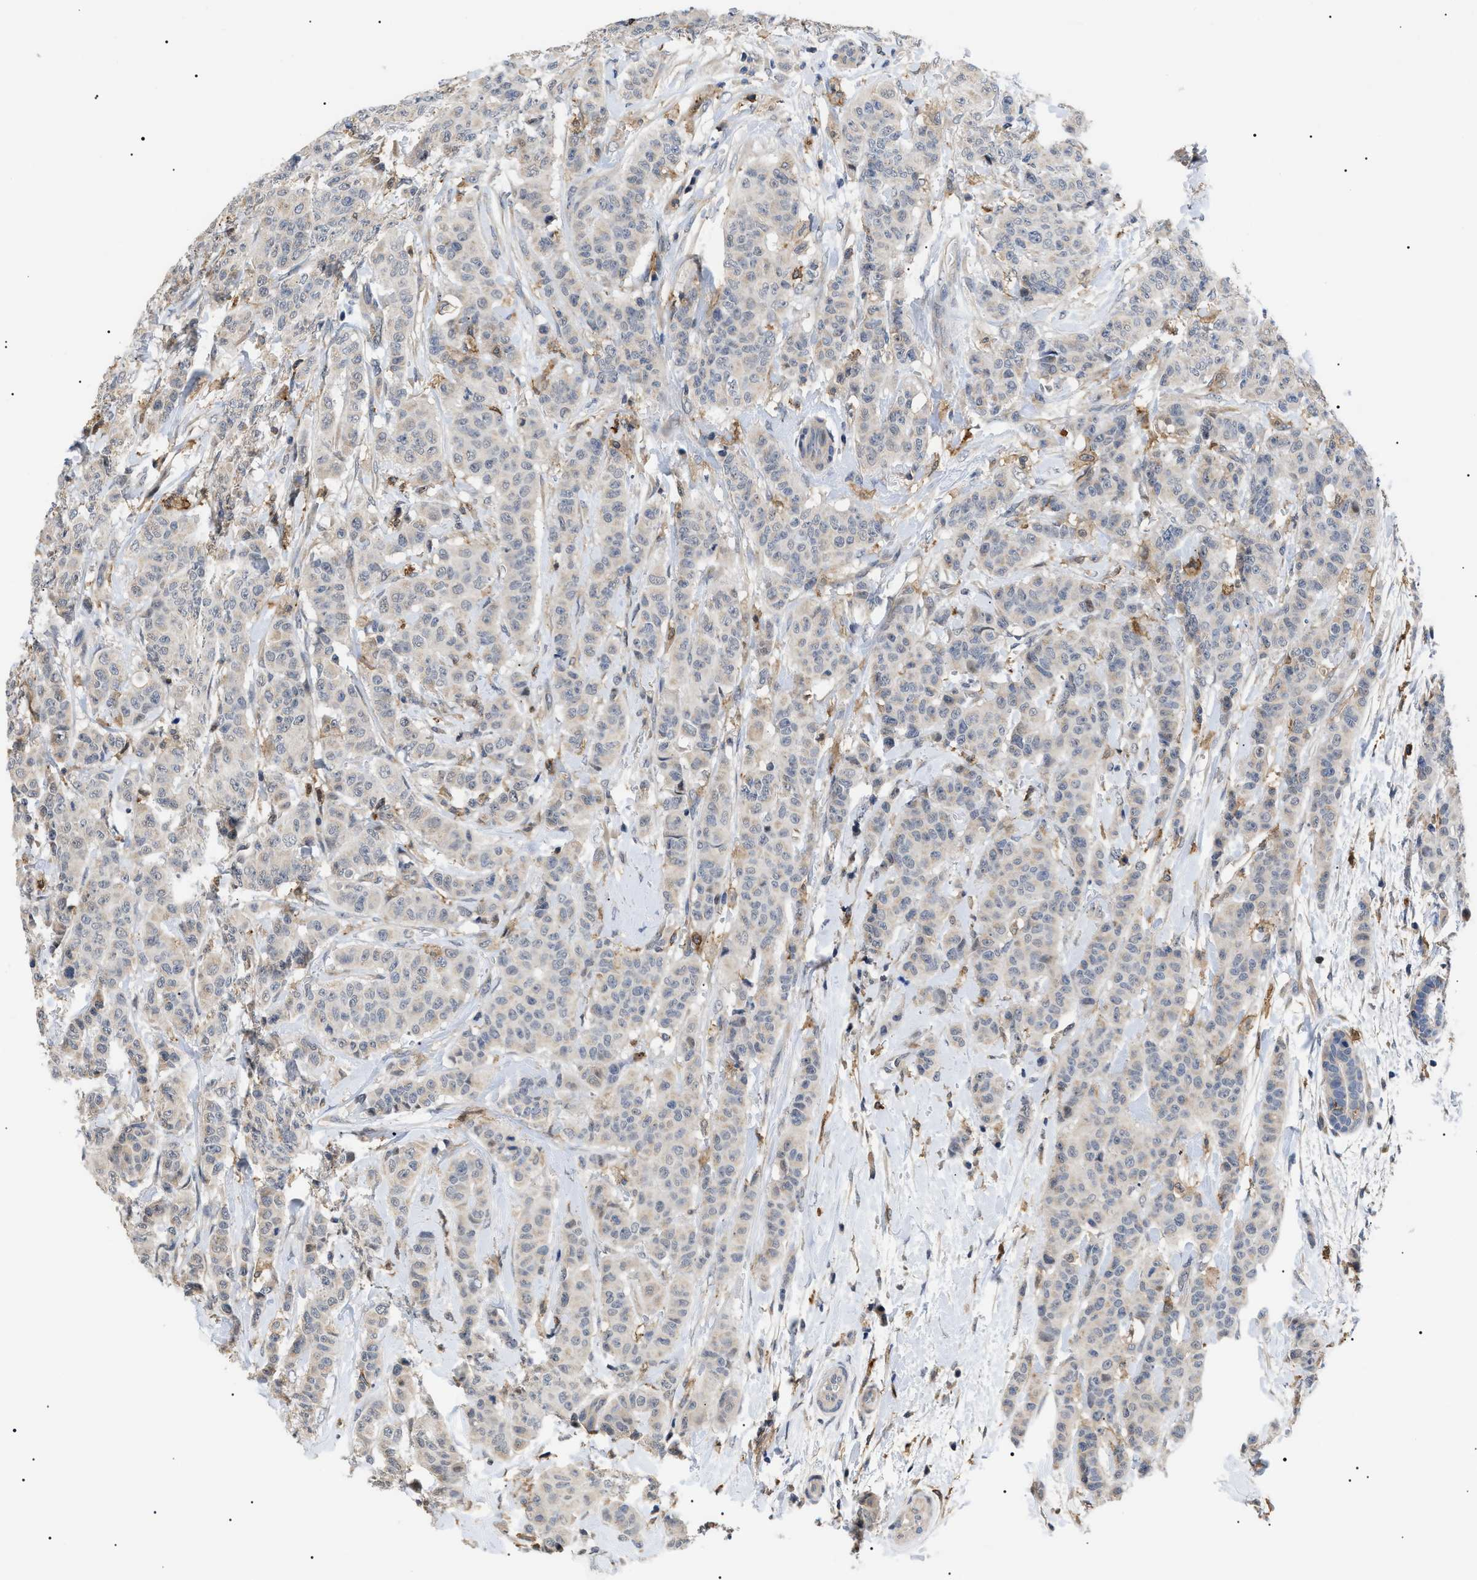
{"staining": {"intensity": "weak", "quantity": "<25%", "location": "cytoplasmic/membranous"}, "tissue": "breast cancer", "cell_type": "Tumor cells", "image_type": "cancer", "snomed": [{"axis": "morphology", "description": "Normal tissue, NOS"}, {"axis": "morphology", "description": "Duct carcinoma"}, {"axis": "topography", "description": "Breast"}], "caption": "An immunohistochemistry (IHC) micrograph of intraductal carcinoma (breast) is shown. There is no staining in tumor cells of intraductal carcinoma (breast). (DAB IHC, high magnification).", "gene": "CD300A", "patient": {"sex": "female", "age": 40}}